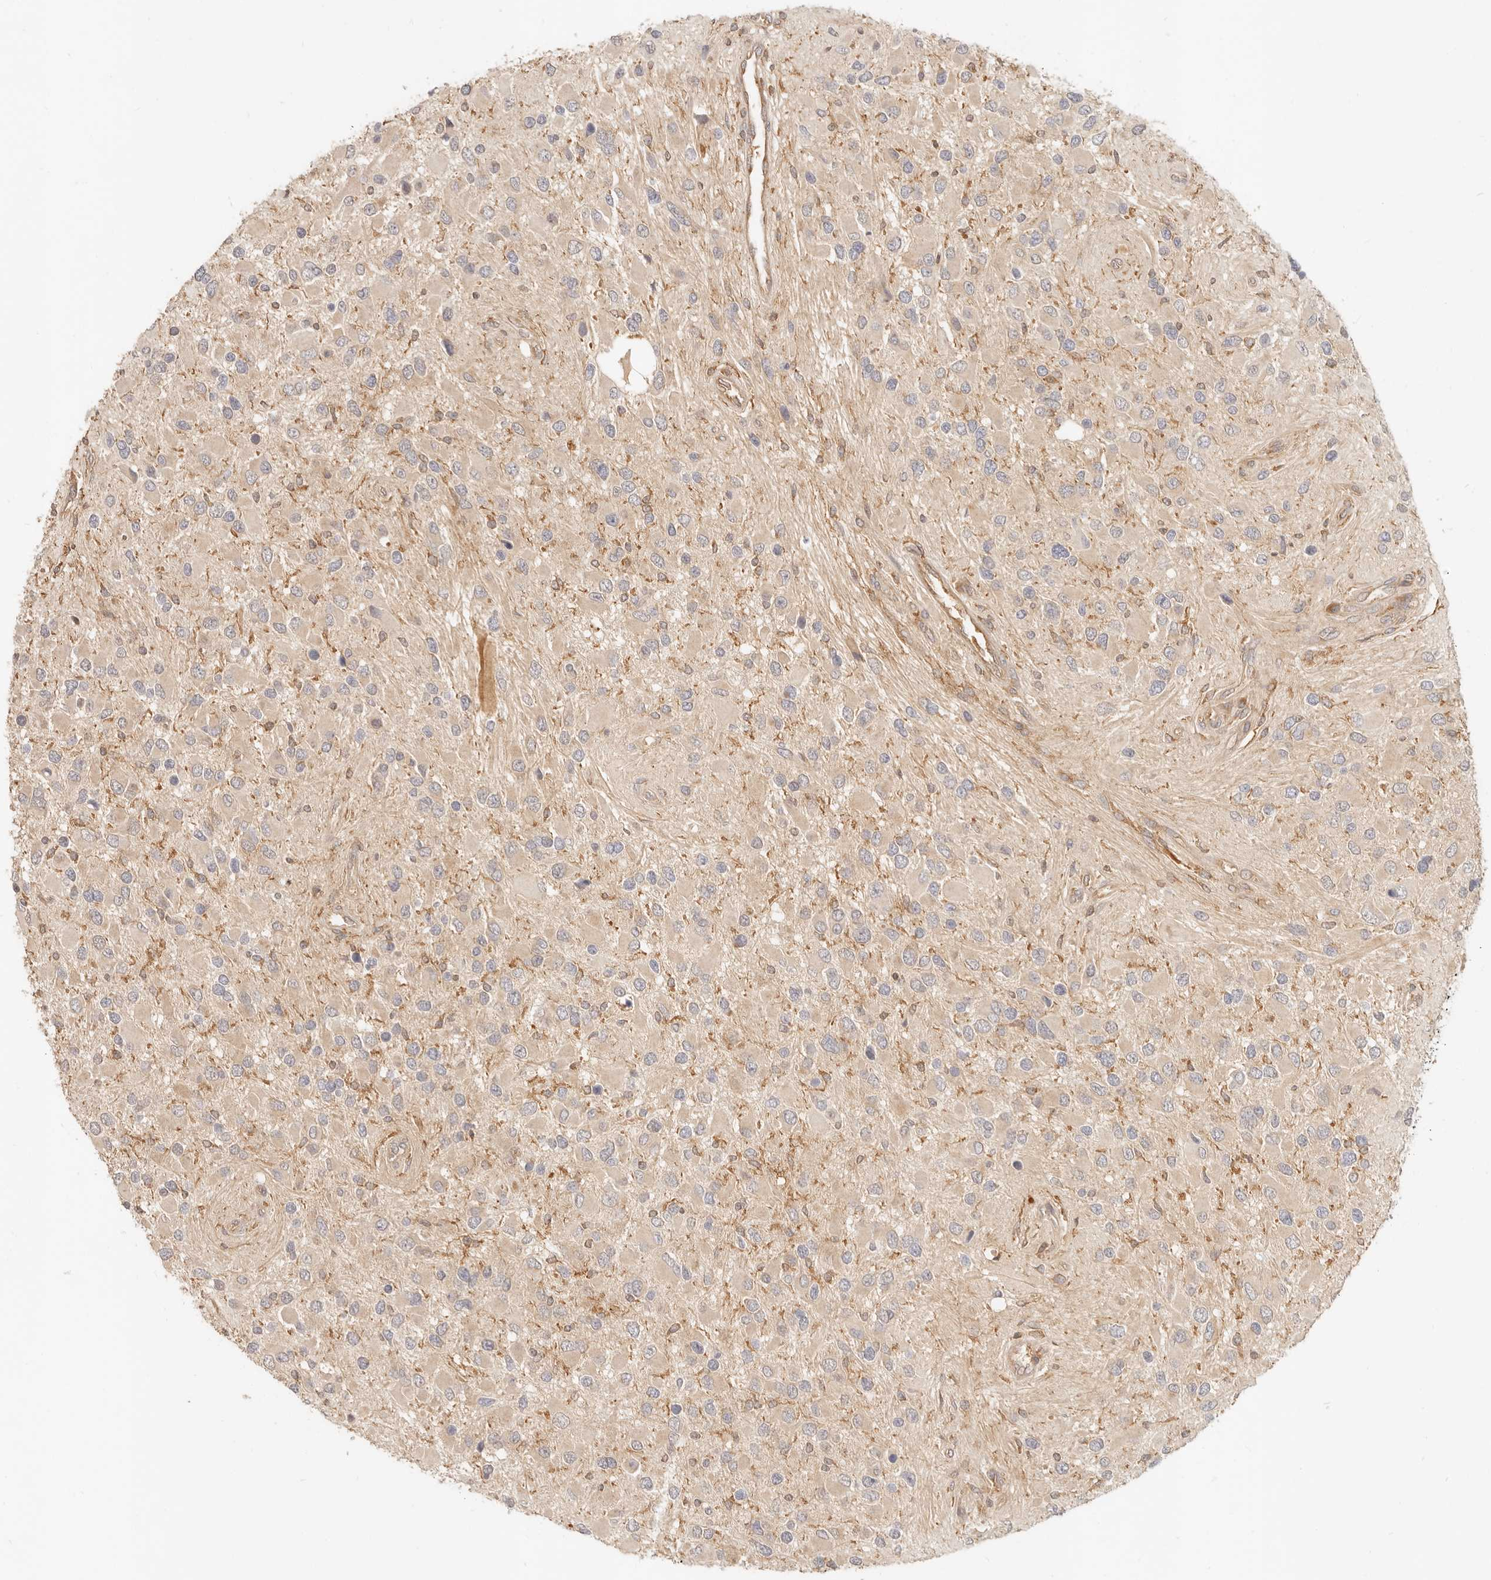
{"staining": {"intensity": "weak", "quantity": "<25%", "location": "cytoplasmic/membranous"}, "tissue": "glioma", "cell_type": "Tumor cells", "image_type": "cancer", "snomed": [{"axis": "morphology", "description": "Glioma, malignant, High grade"}, {"axis": "topography", "description": "Brain"}], "caption": "Protein analysis of high-grade glioma (malignant) exhibits no significant positivity in tumor cells.", "gene": "NECAP2", "patient": {"sex": "male", "age": 53}}